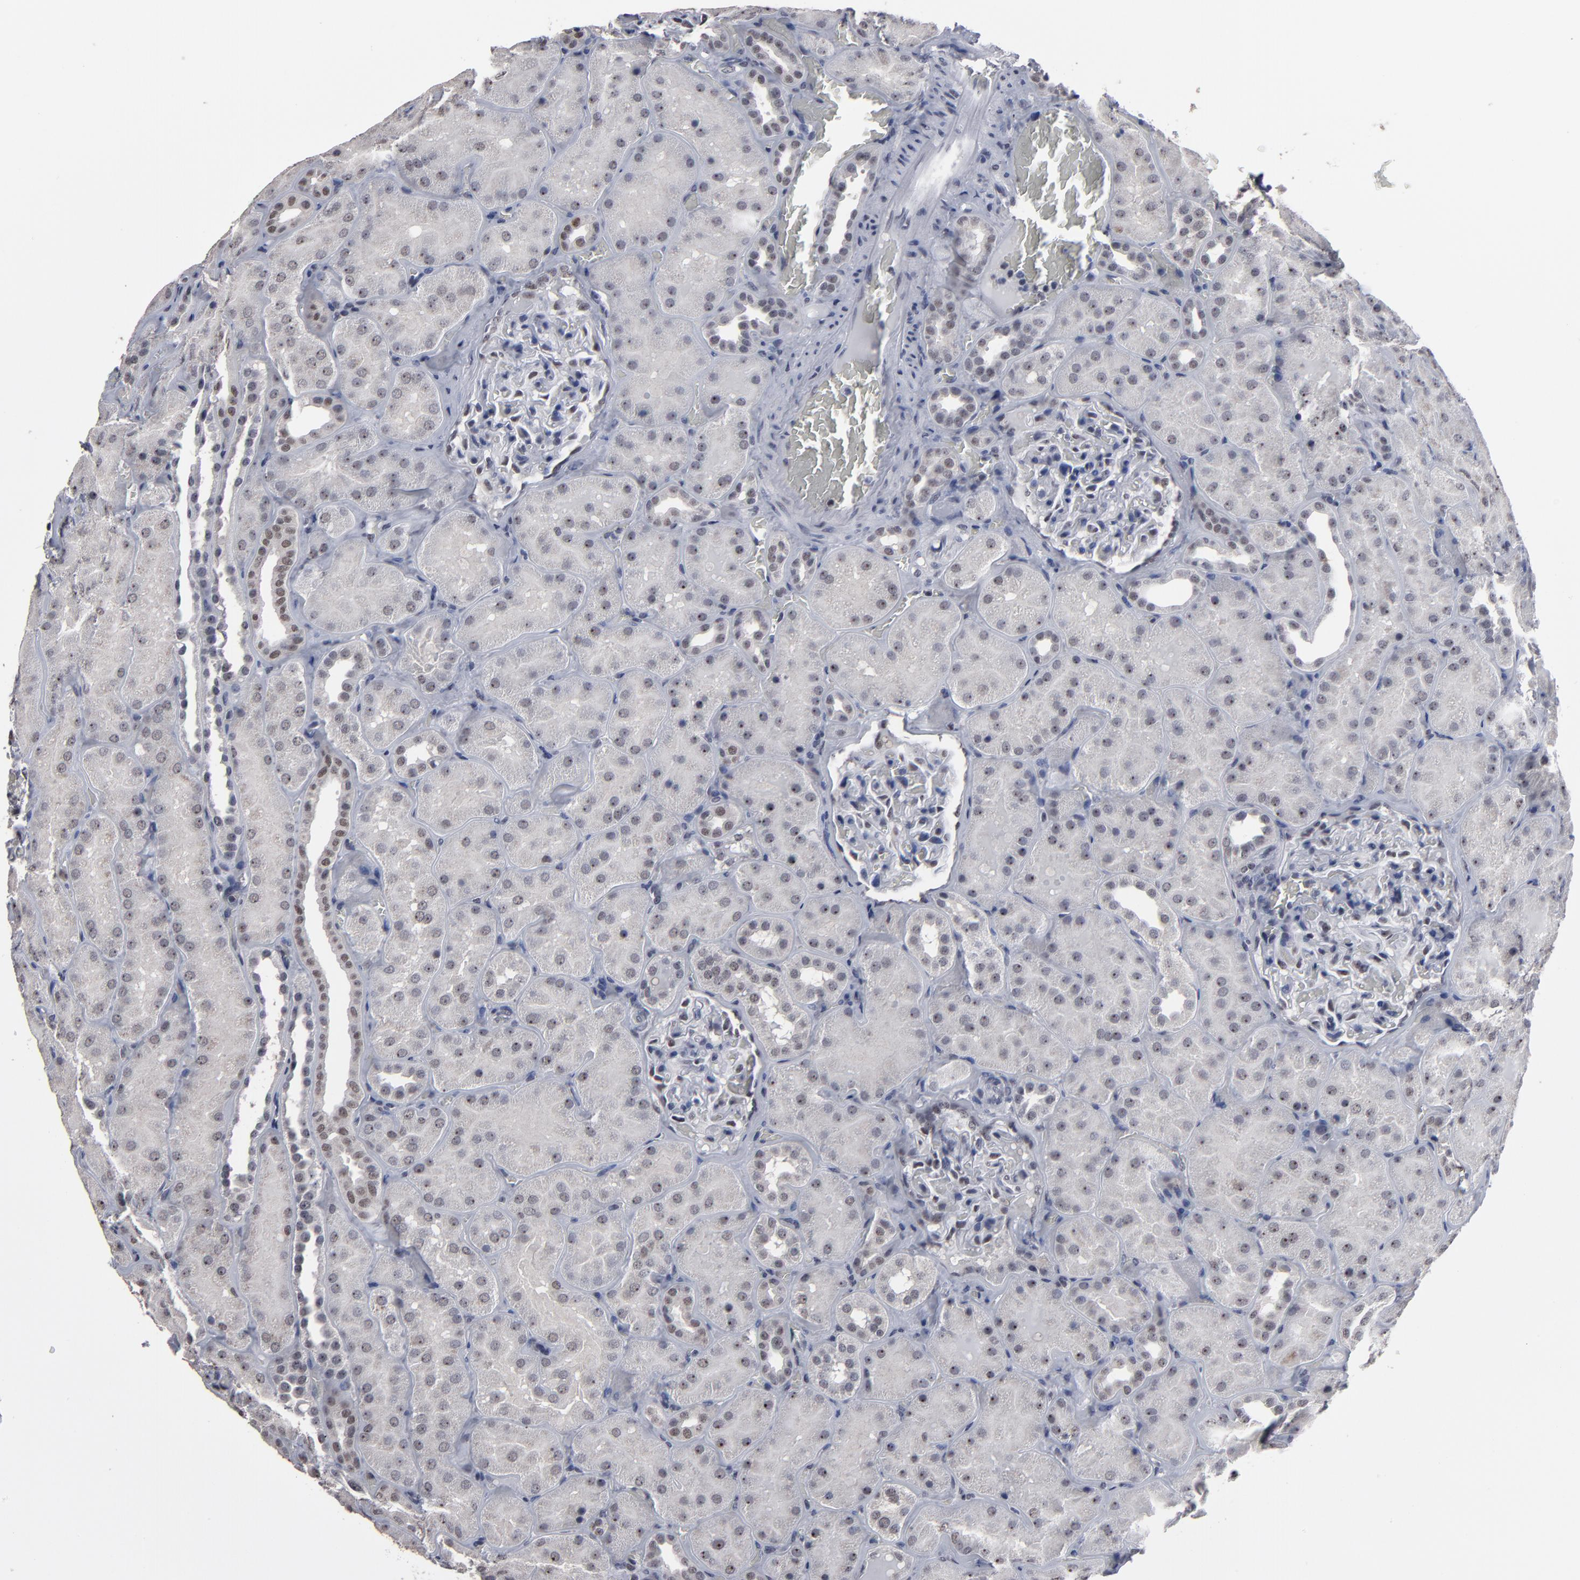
{"staining": {"intensity": "negative", "quantity": "none", "location": "none"}, "tissue": "kidney", "cell_type": "Cells in glomeruli", "image_type": "normal", "snomed": [{"axis": "morphology", "description": "Normal tissue, NOS"}, {"axis": "topography", "description": "Kidney"}], "caption": "The photomicrograph displays no significant expression in cells in glomeruli of kidney.", "gene": "SSRP1", "patient": {"sex": "male", "age": 28}}